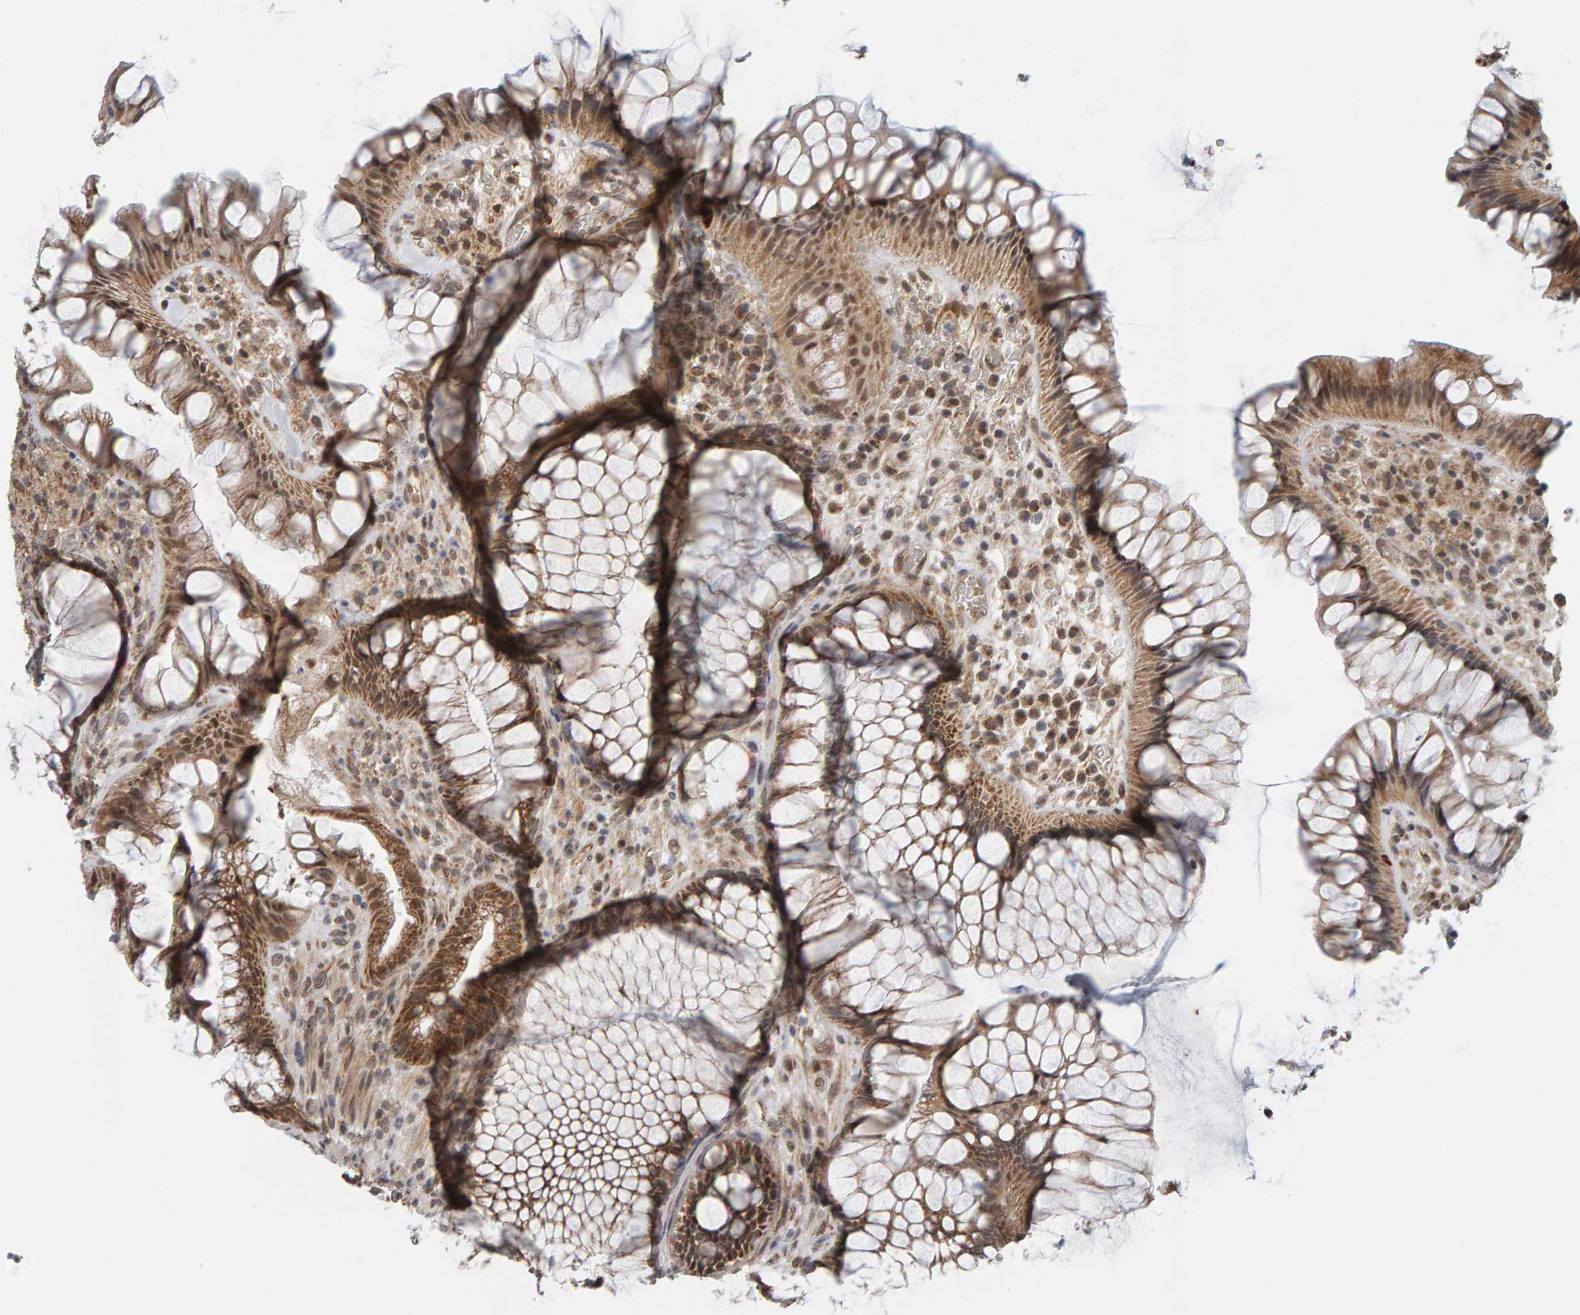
{"staining": {"intensity": "strong", "quantity": ">75%", "location": "cytoplasmic/membranous"}, "tissue": "rectum", "cell_type": "Glandular cells", "image_type": "normal", "snomed": [{"axis": "morphology", "description": "Normal tissue, NOS"}, {"axis": "topography", "description": "Rectum"}], "caption": "Immunohistochemistry histopathology image of normal rectum: rectum stained using IHC exhibits high levels of strong protein expression localized specifically in the cytoplasmic/membranous of glandular cells, appearing as a cytoplasmic/membranous brown color.", "gene": "DAP3", "patient": {"sex": "male", "age": 51}}